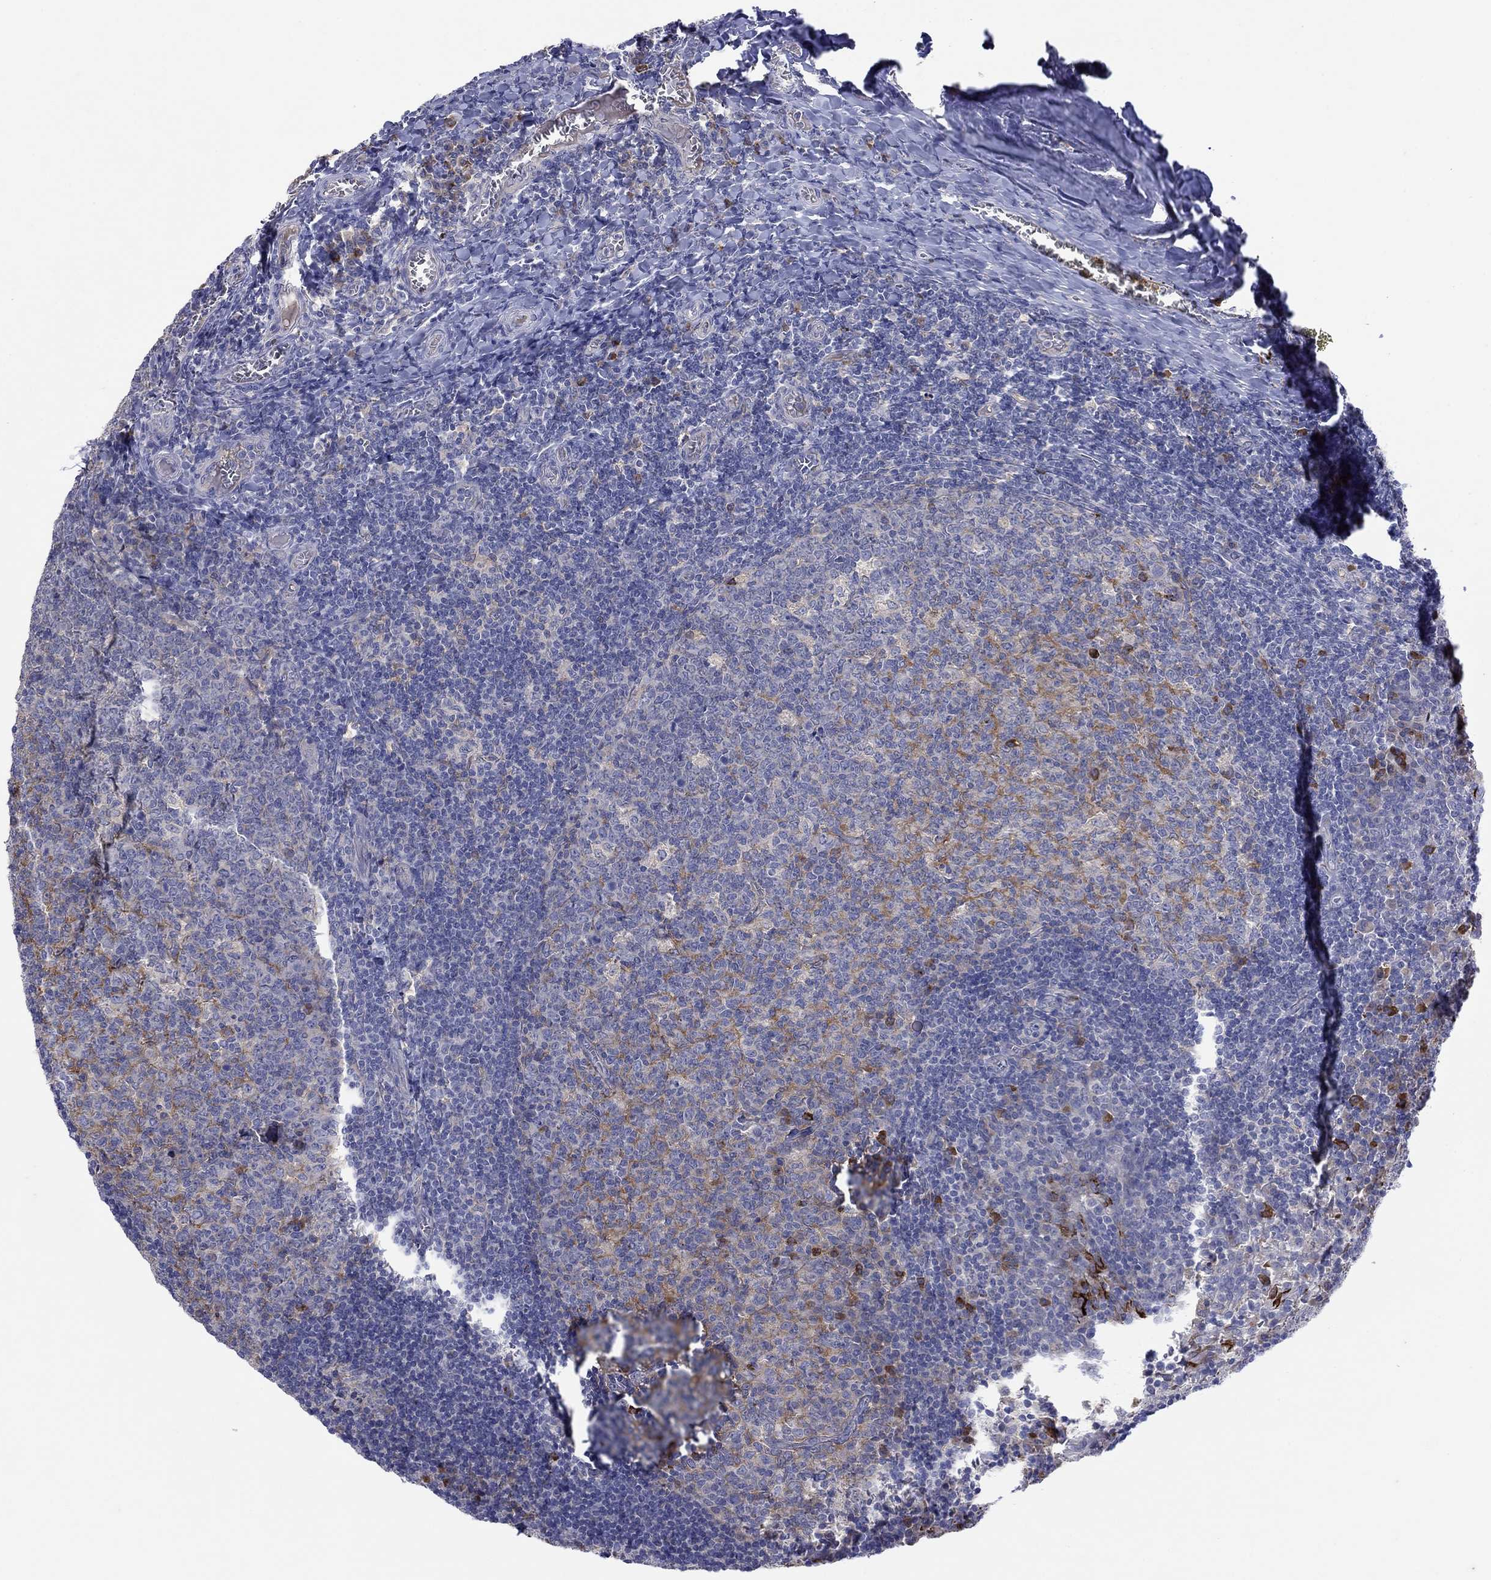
{"staining": {"intensity": "strong", "quantity": "<25%", "location": "cytoplasmic/membranous"}, "tissue": "tonsil", "cell_type": "Germinal center cells", "image_type": "normal", "snomed": [{"axis": "morphology", "description": "Normal tissue, NOS"}, {"axis": "topography", "description": "Tonsil"}], "caption": "Unremarkable tonsil was stained to show a protein in brown. There is medium levels of strong cytoplasmic/membranous staining in approximately <25% of germinal center cells. The staining is performed using DAB (3,3'-diaminobenzidine) brown chromogen to label protein expression. The nuclei are counter-stained blue using hematoxylin.", "gene": "PLCL2", "patient": {"sex": "female", "age": 13}}